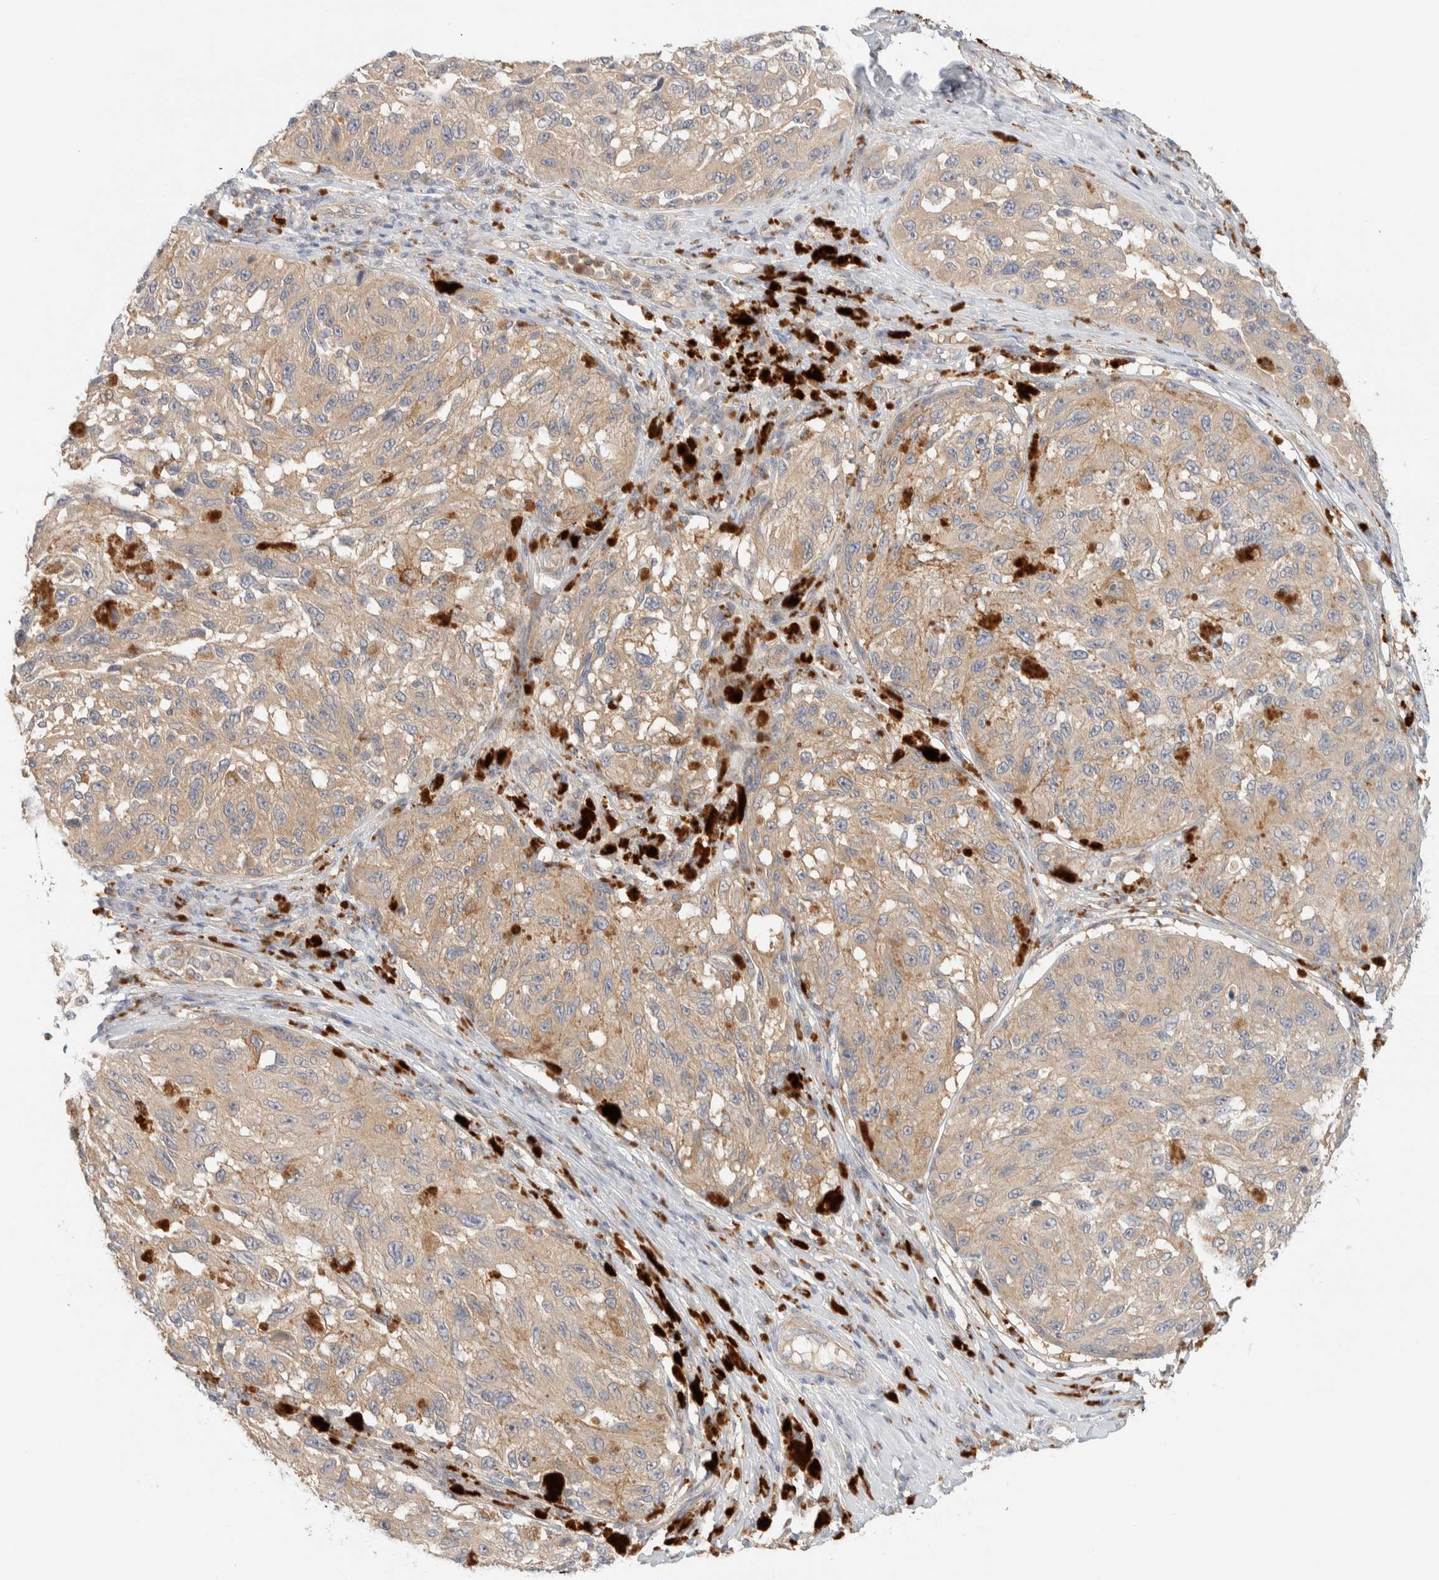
{"staining": {"intensity": "weak", "quantity": ">75%", "location": "cytoplasmic/membranous"}, "tissue": "melanoma", "cell_type": "Tumor cells", "image_type": "cancer", "snomed": [{"axis": "morphology", "description": "Malignant melanoma, NOS"}, {"axis": "topography", "description": "Skin"}], "caption": "Protein staining of malignant melanoma tissue demonstrates weak cytoplasmic/membranous expression in about >75% of tumor cells. (DAB IHC with brightfield microscopy, high magnification).", "gene": "GCLM", "patient": {"sex": "female", "age": 73}}